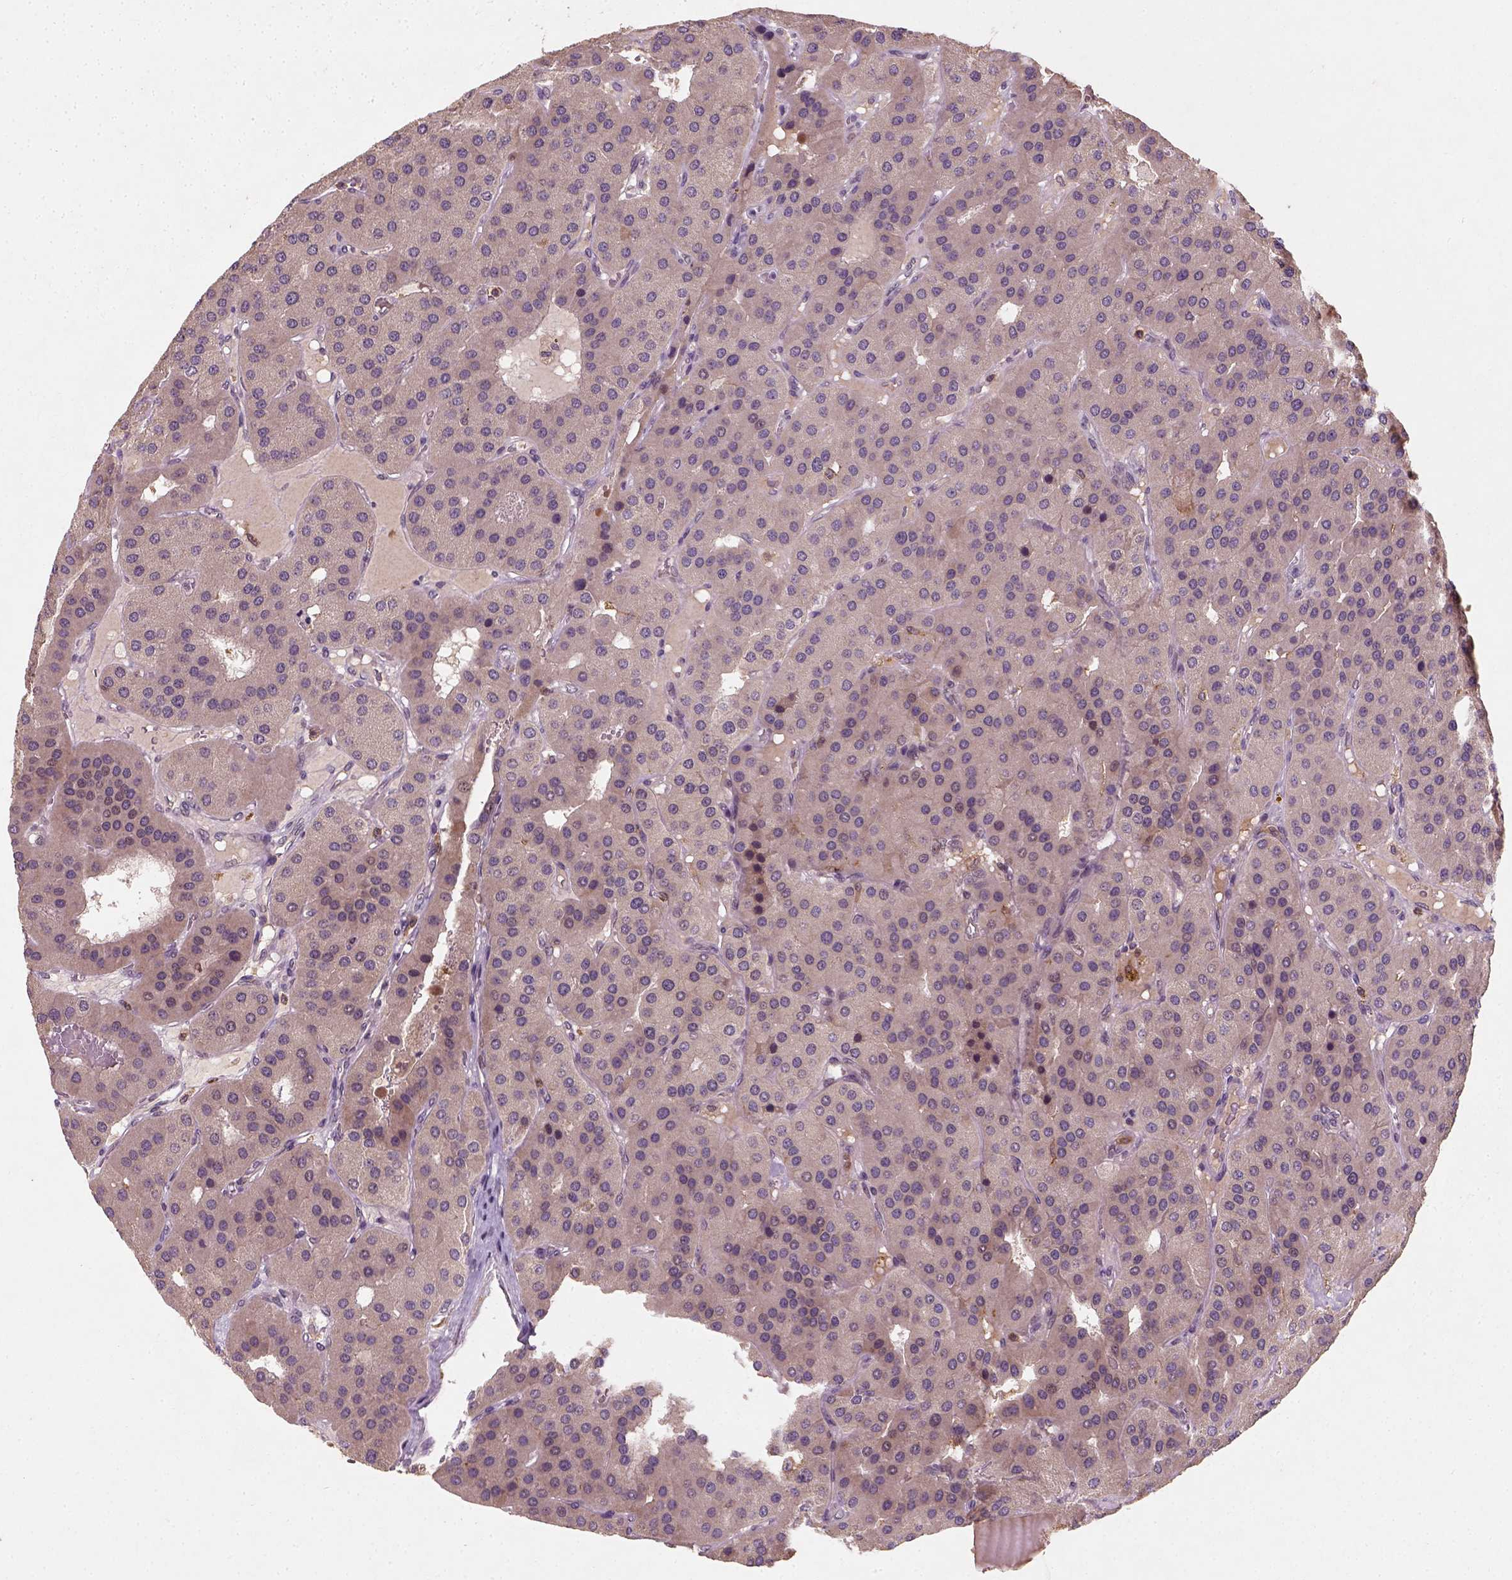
{"staining": {"intensity": "weak", "quantity": "25%-75%", "location": "cytoplasmic/membranous"}, "tissue": "parathyroid gland", "cell_type": "Glandular cells", "image_type": "normal", "snomed": [{"axis": "morphology", "description": "Normal tissue, NOS"}, {"axis": "morphology", "description": "Adenoma, NOS"}, {"axis": "topography", "description": "Parathyroid gland"}], "caption": "Weak cytoplasmic/membranous protein staining is appreciated in about 25%-75% of glandular cells in parathyroid gland.", "gene": "CAMKK1", "patient": {"sex": "female", "age": 86}}